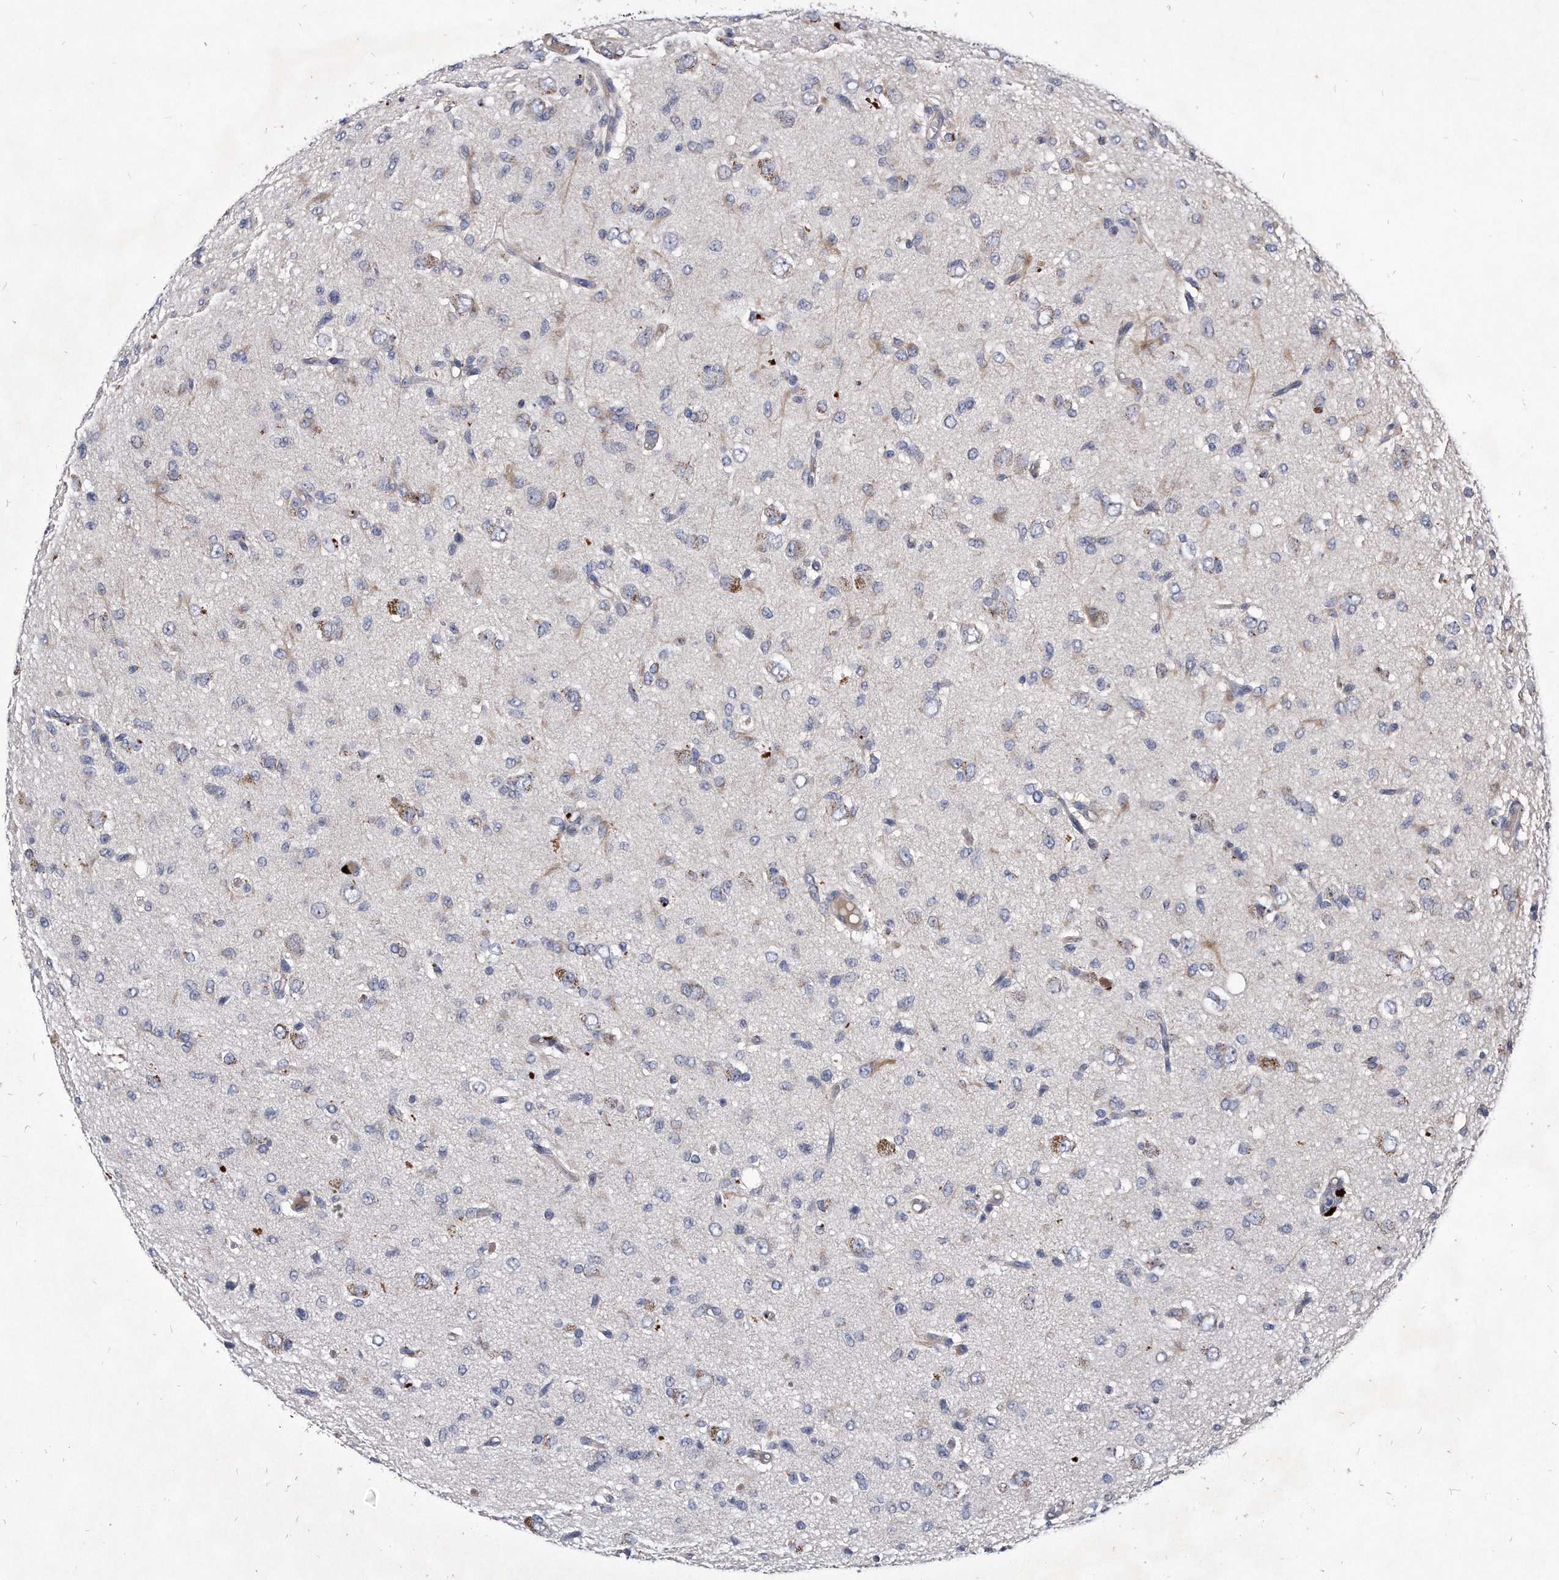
{"staining": {"intensity": "weak", "quantity": "<25%", "location": "cytoplasmic/membranous"}, "tissue": "glioma", "cell_type": "Tumor cells", "image_type": "cancer", "snomed": [{"axis": "morphology", "description": "Glioma, malignant, High grade"}, {"axis": "topography", "description": "Brain"}], "caption": "Photomicrograph shows no protein staining in tumor cells of malignant glioma (high-grade) tissue.", "gene": "MGAT4A", "patient": {"sex": "female", "age": 59}}